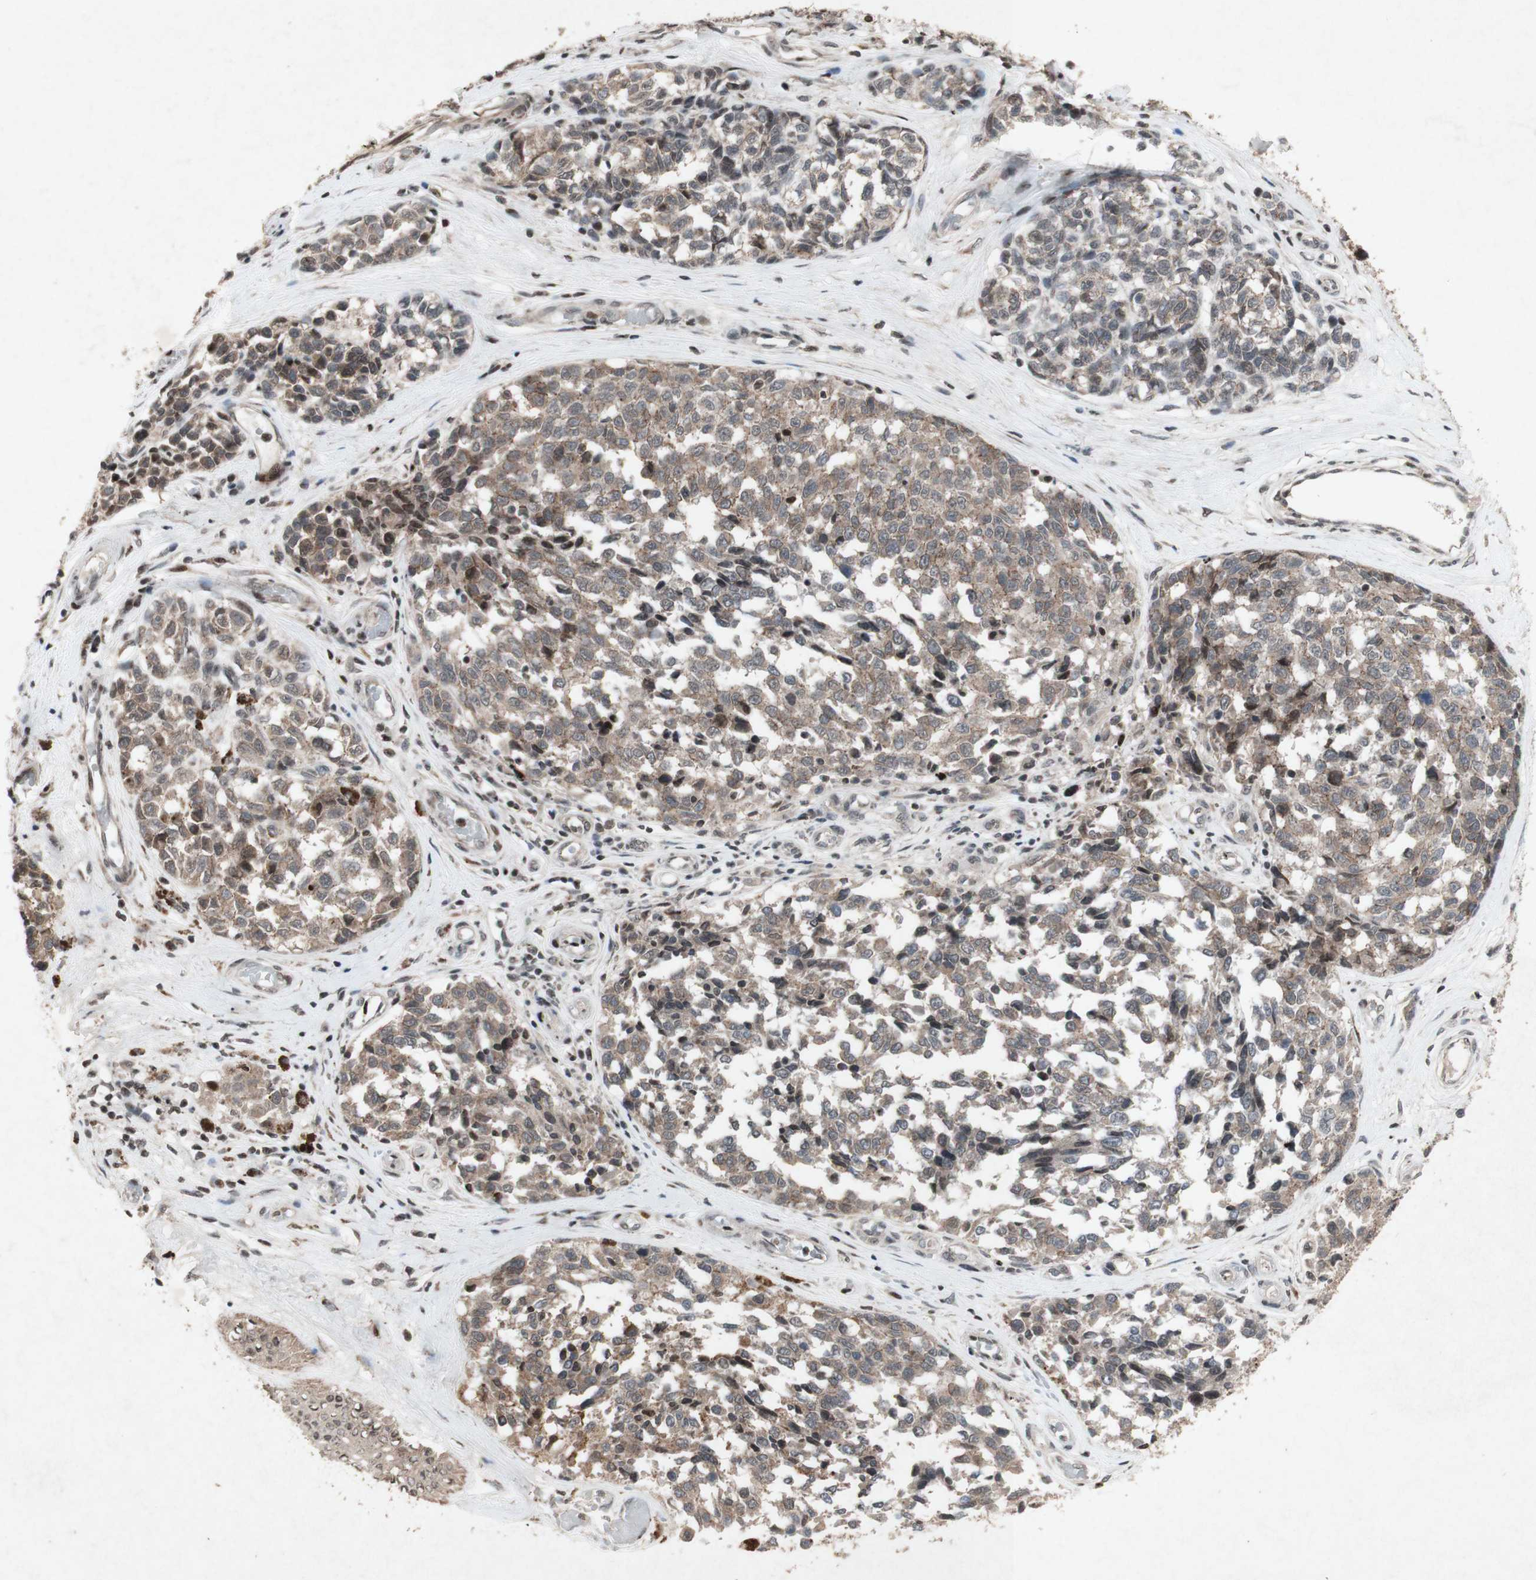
{"staining": {"intensity": "weak", "quantity": ">75%", "location": "cytoplasmic/membranous"}, "tissue": "melanoma", "cell_type": "Tumor cells", "image_type": "cancer", "snomed": [{"axis": "morphology", "description": "Malignant melanoma, NOS"}, {"axis": "topography", "description": "Skin"}], "caption": "Tumor cells display low levels of weak cytoplasmic/membranous positivity in about >75% of cells in human malignant melanoma.", "gene": "PLXNA1", "patient": {"sex": "female", "age": 64}}